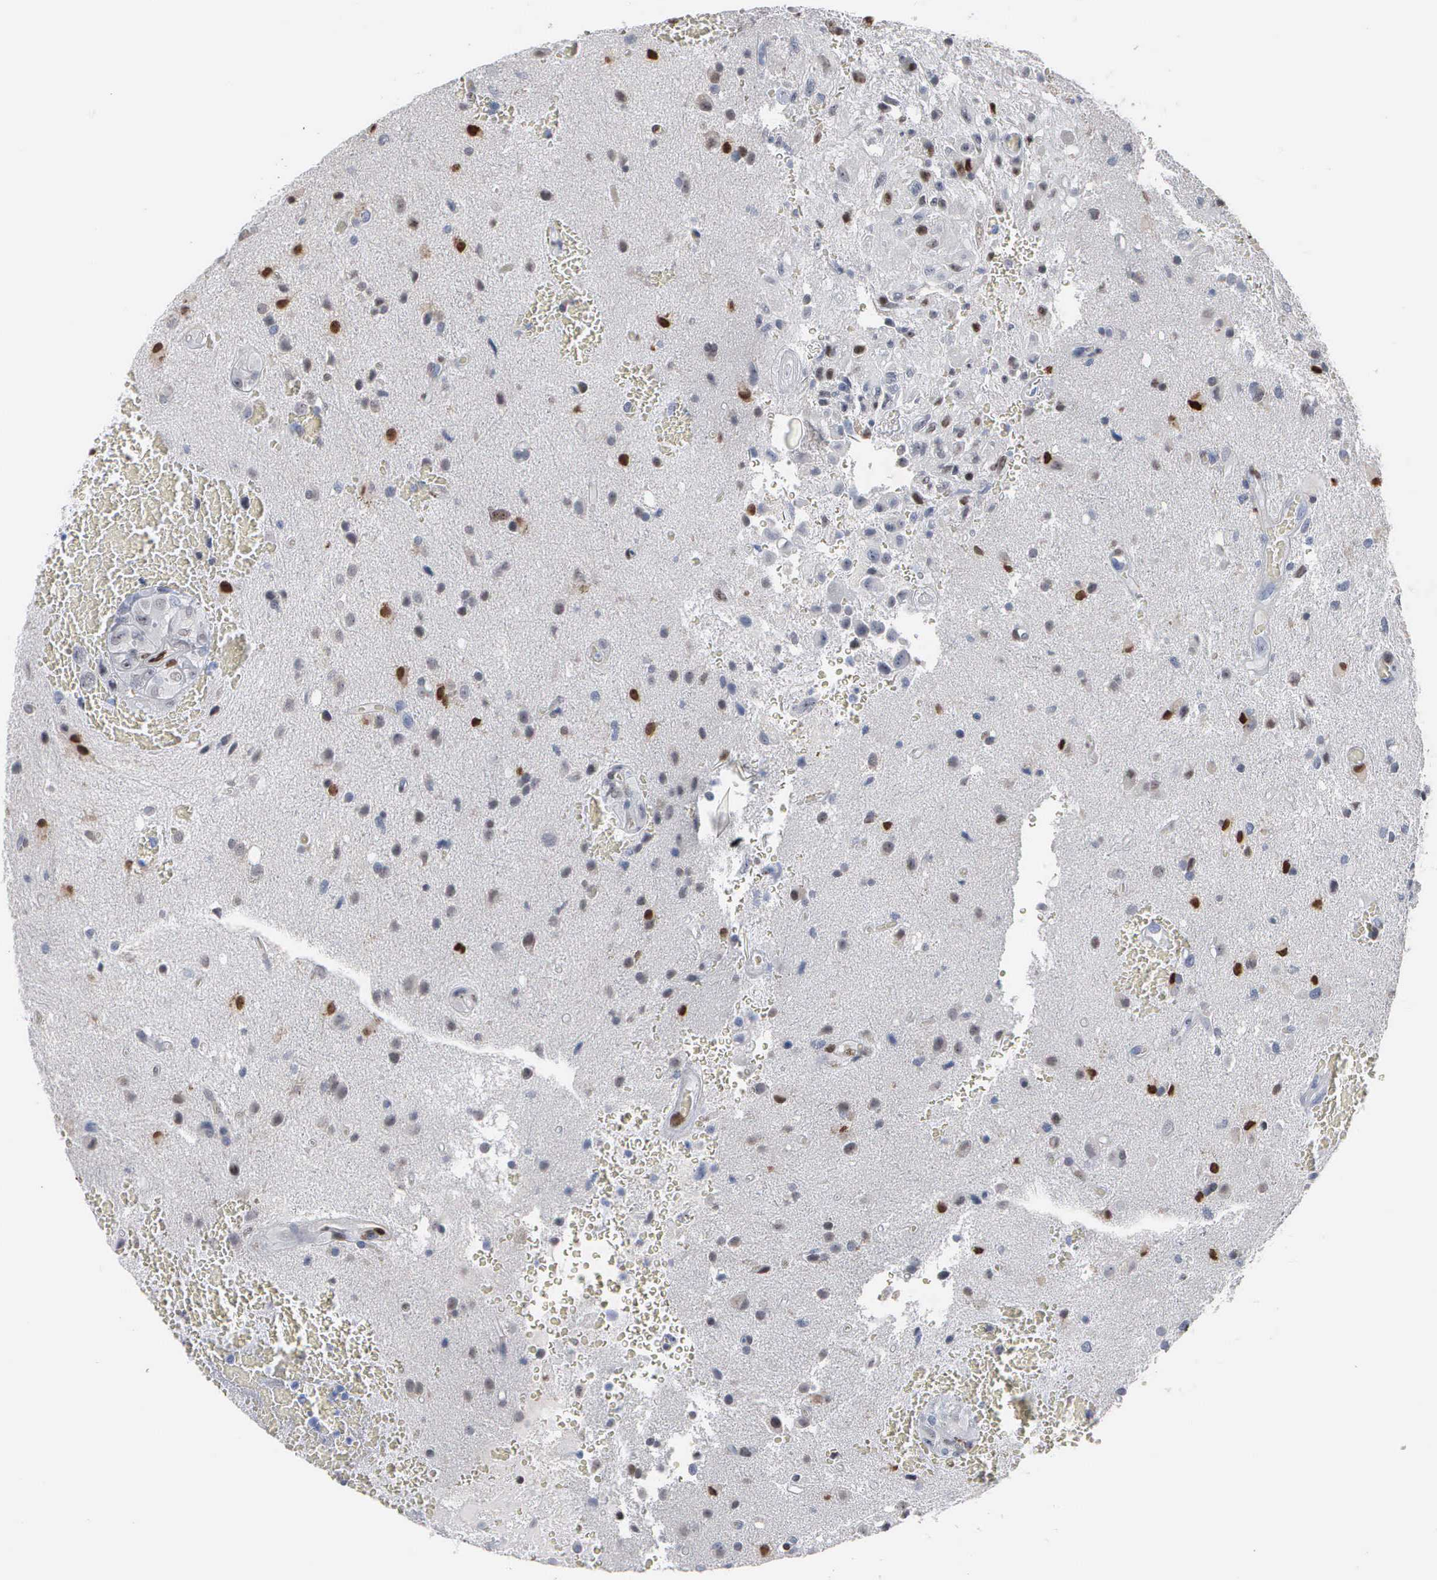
{"staining": {"intensity": "strong", "quantity": "<25%", "location": "nuclear"}, "tissue": "glioma", "cell_type": "Tumor cells", "image_type": "cancer", "snomed": [{"axis": "morphology", "description": "Glioma, malignant, High grade"}, {"axis": "topography", "description": "Brain"}], "caption": "Immunohistochemical staining of high-grade glioma (malignant) shows strong nuclear protein expression in about <25% of tumor cells.", "gene": "FGF2", "patient": {"sex": "male", "age": 48}}